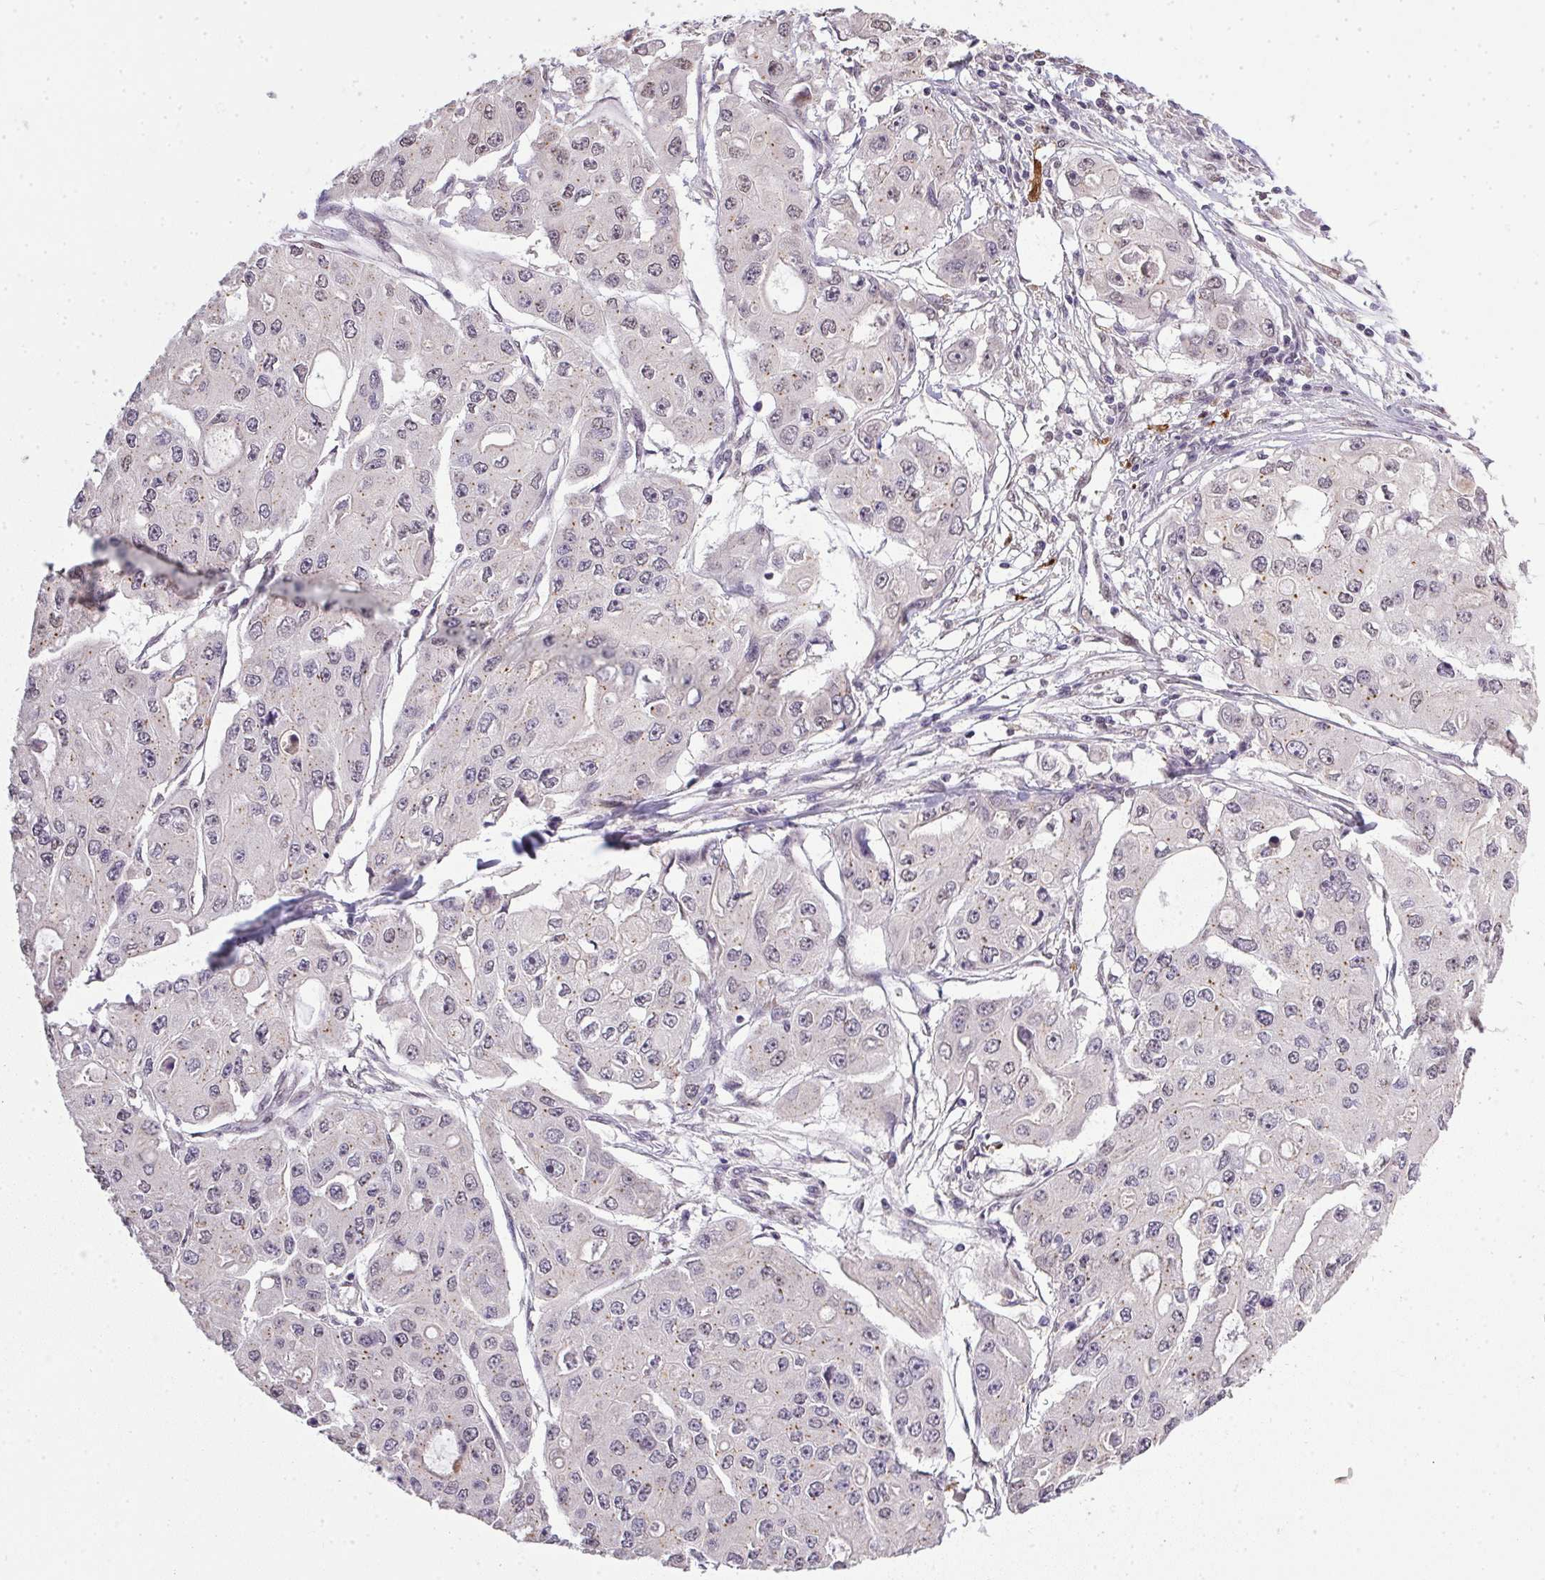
{"staining": {"intensity": "negative", "quantity": "none", "location": "none"}, "tissue": "ovarian cancer", "cell_type": "Tumor cells", "image_type": "cancer", "snomed": [{"axis": "morphology", "description": "Cystadenocarcinoma, serous, NOS"}, {"axis": "topography", "description": "Ovary"}], "caption": "A high-resolution image shows immunohistochemistry staining of ovarian cancer, which reveals no significant expression in tumor cells.", "gene": "PPP4R4", "patient": {"sex": "female", "age": 56}}